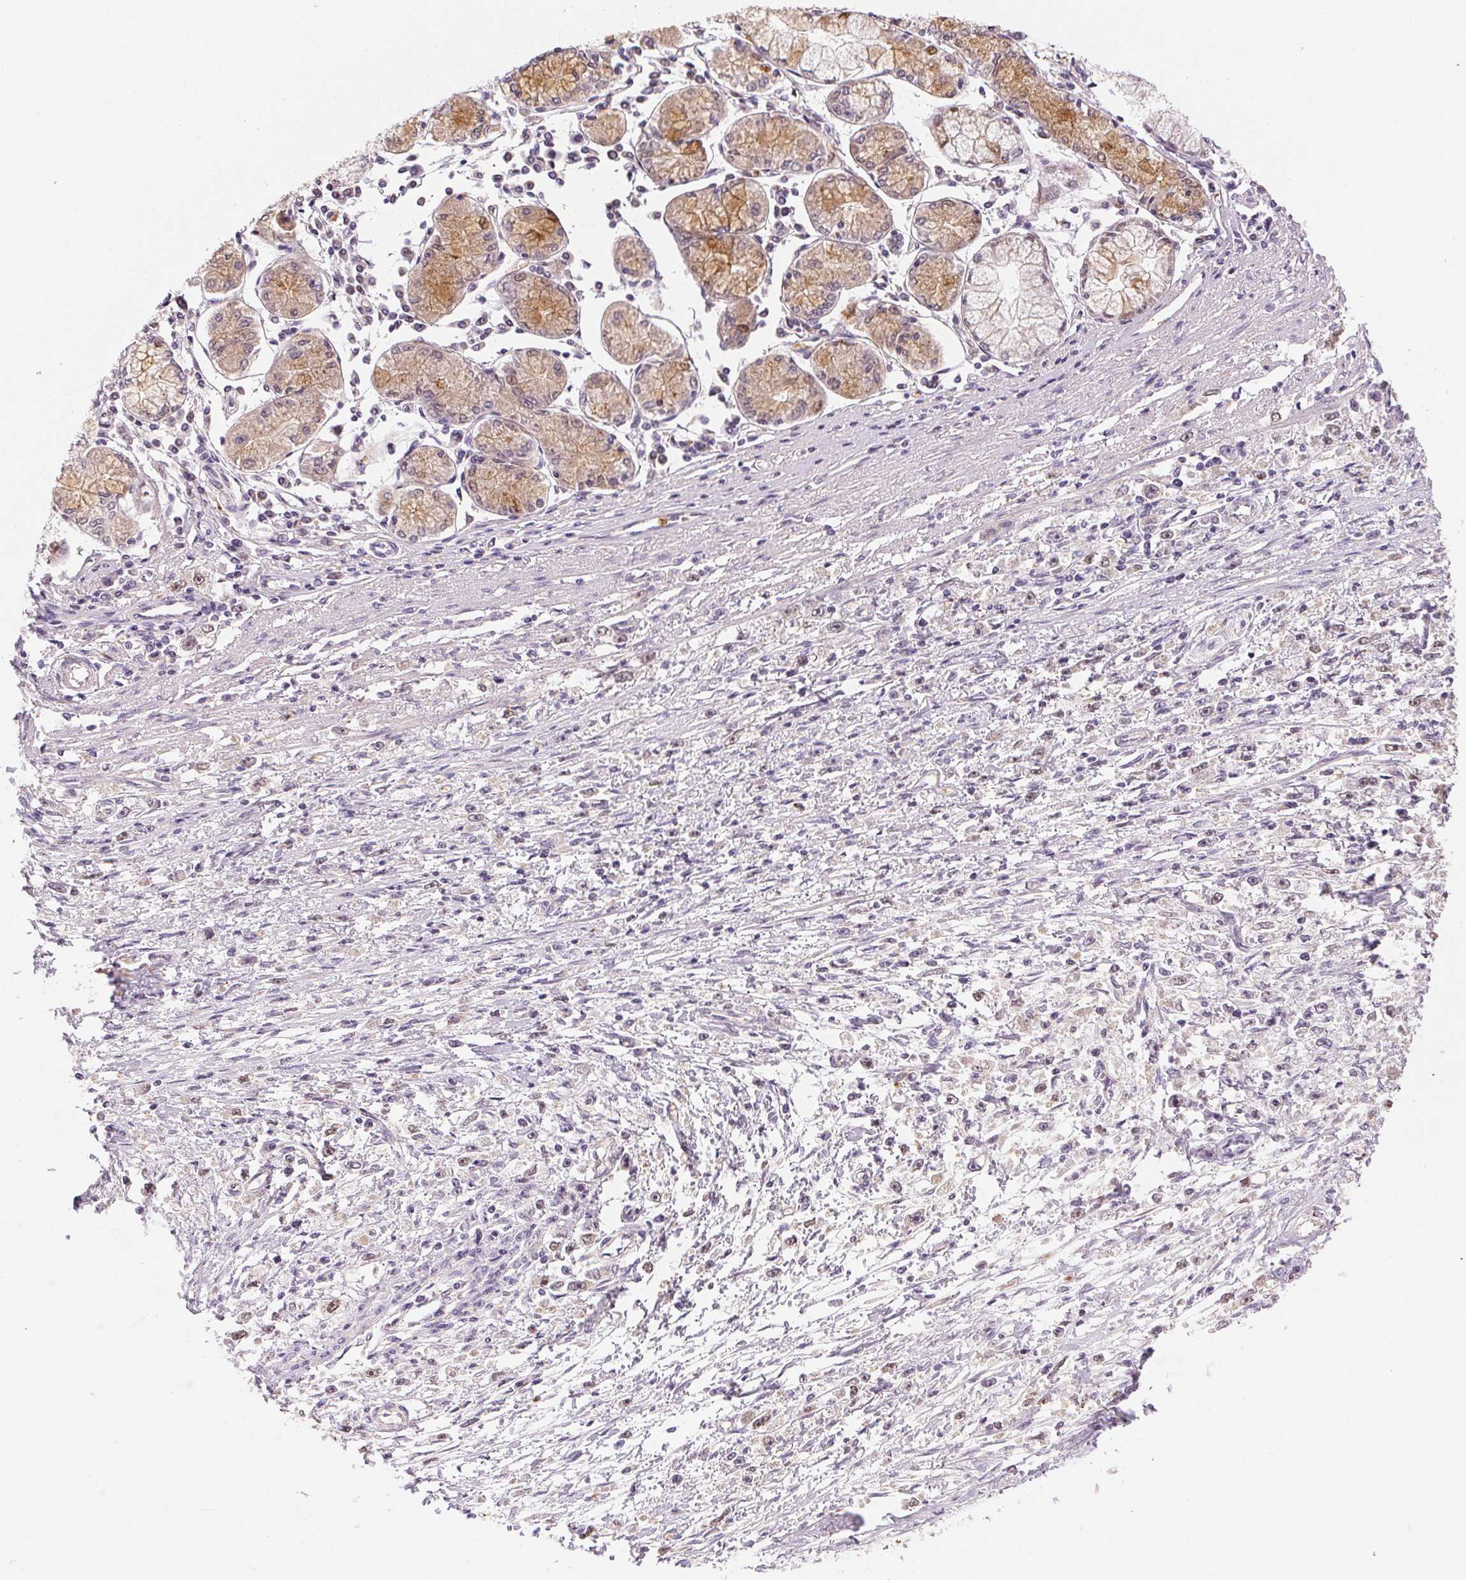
{"staining": {"intensity": "weak", "quantity": "25%-75%", "location": "cytoplasmic/membranous,nuclear"}, "tissue": "stomach cancer", "cell_type": "Tumor cells", "image_type": "cancer", "snomed": [{"axis": "morphology", "description": "Adenocarcinoma, NOS"}, {"axis": "topography", "description": "Stomach"}], "caption": "Protein staining of stomach cancer (adenocarcinoma) tissue shows weak cytoplasmic/membranous and nuclear positivity in approximately 25%-75% of tumor cells.", "gene": "METTL13", "patient": {"sex": "female", "age": 59}}